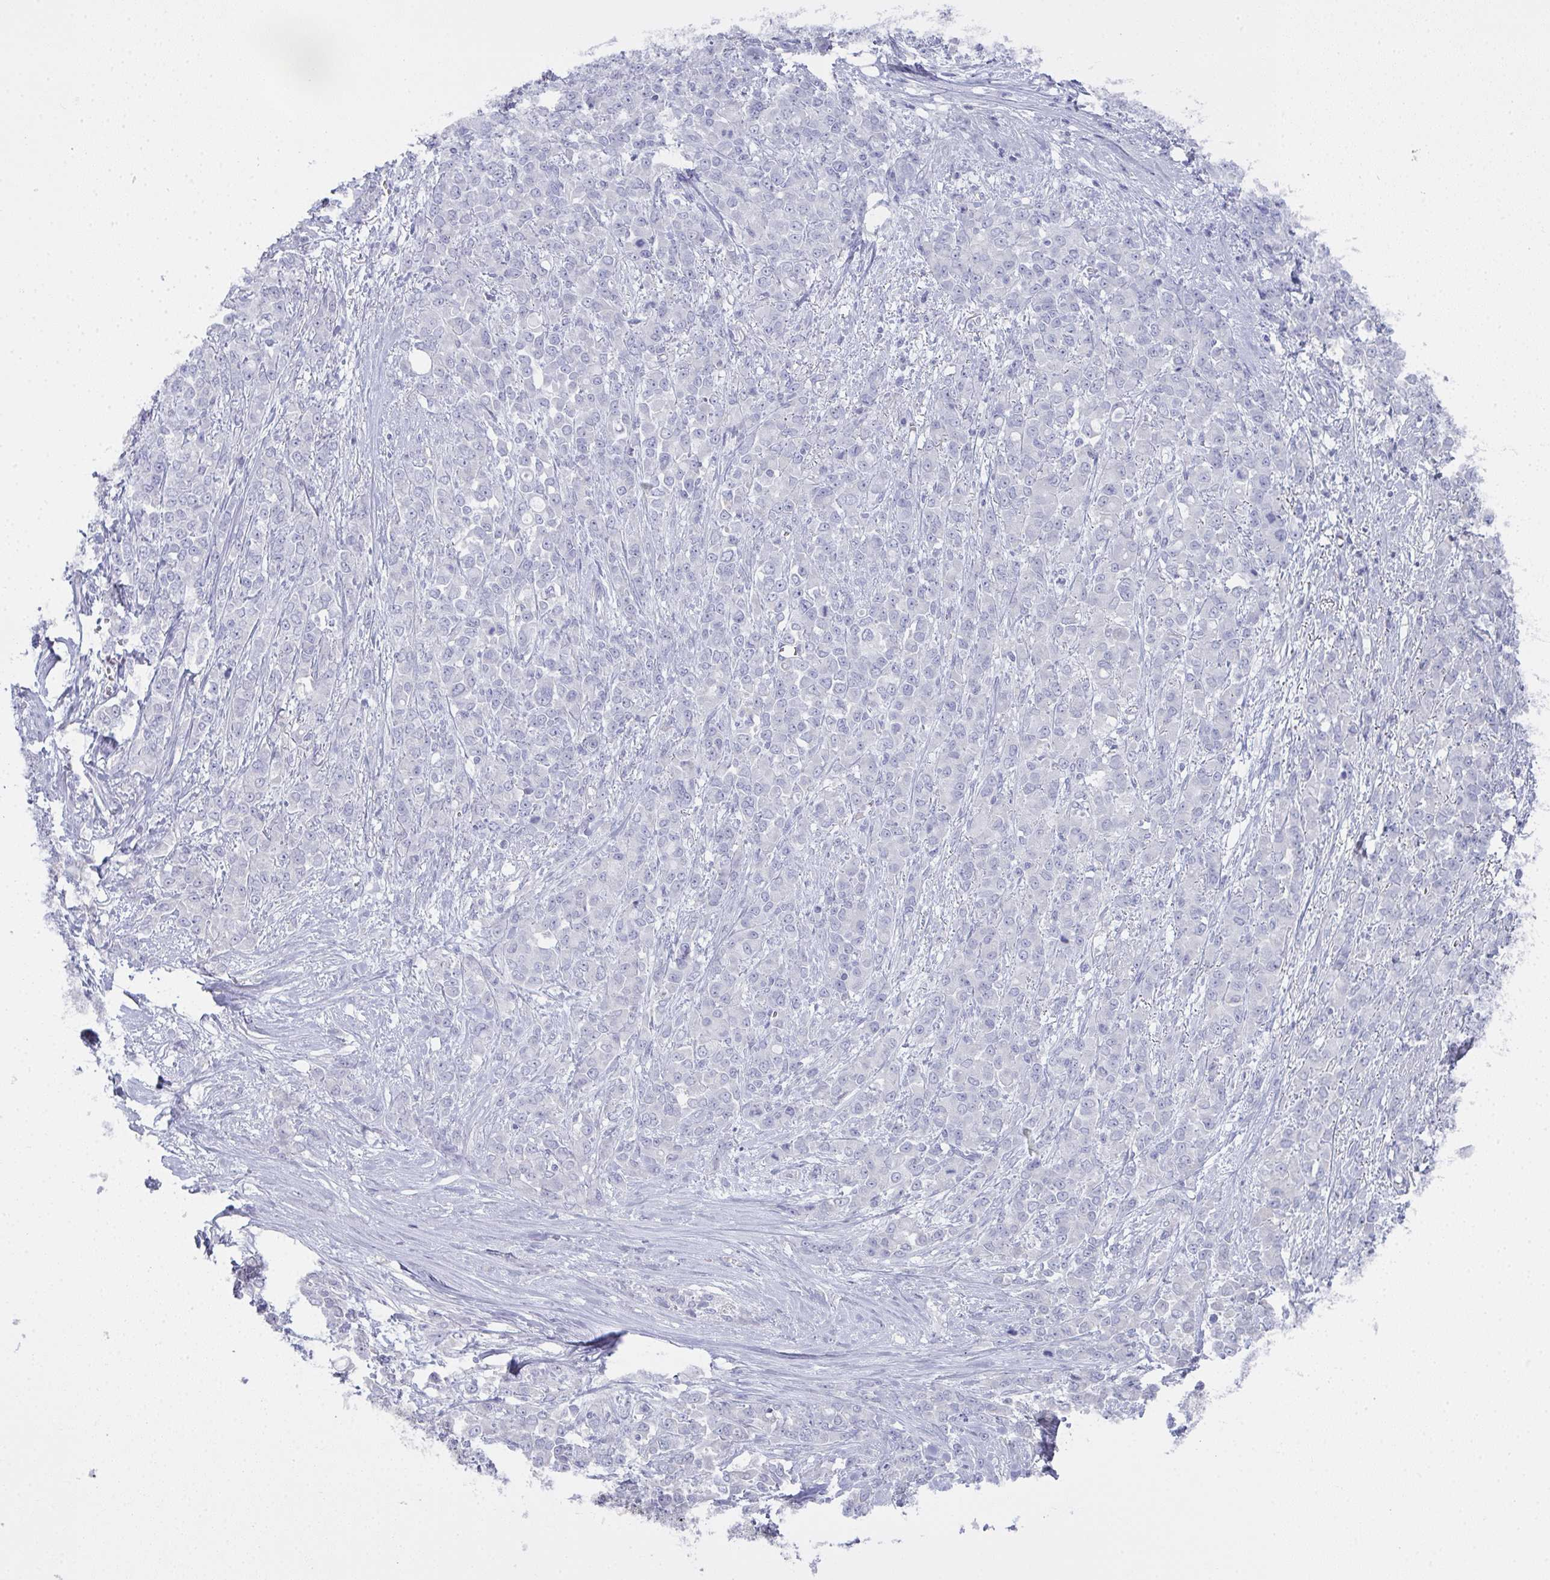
{"staining": {"intensity": "negative", "quantity": "none", "location": "none"}, "tissue": "stomach cancer", "cell_type": "Tumor cells", "image_type": "cancer", "snomed": [{"axis": "morphology", "description": "Adenocarcinoma, NOS"}, {"axis": "topography", "description": "Stomach"}], "caption": "DAB immunohistochemical staining of human adenocarcinoma (stomach) shows no significant expression in tumor cells. (Brightfield microscopy of DAB (3,3'-diaminobenzidine) immunohistochemistry (IHC) at high magnification).", "gene": "SLC36A2", "patient": {"sex": "female", "age": 76}}